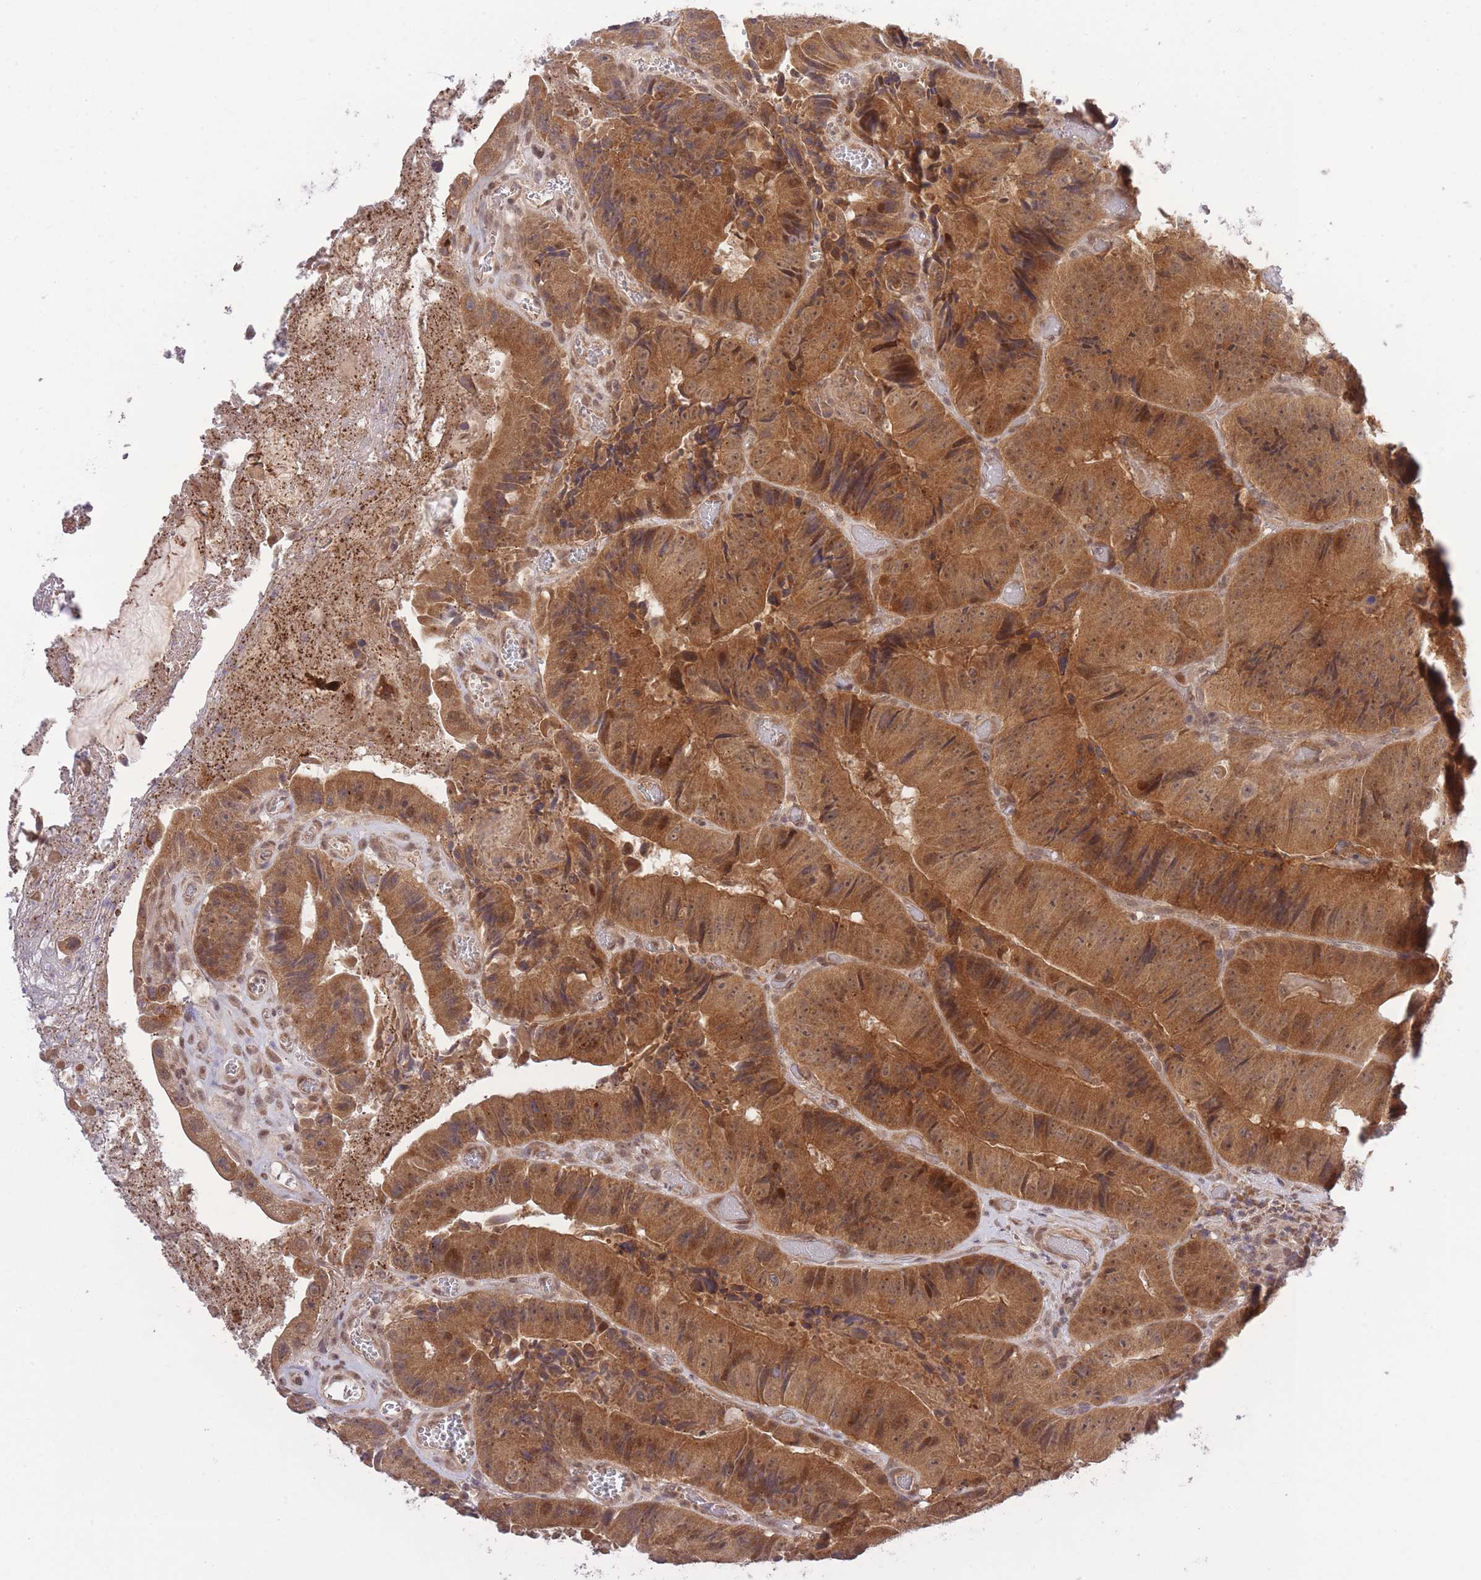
{"staining": {"intensity": "moderate", "quantity": ">75%", "location": "cytoplasmic/membranous"}, "tissue": "colorectal cancer", "cell_type": "Tumor cells", "image_type": "cancer", "snomed": [{"axis": "morphology", "description": "Adenocarcinoma, NOS"}, {"axis": "topography", "description": "Colon"}], "caption": "IHC of human adenocarcinoma (colorectal) displays medium levels of moderate cytoplasmic/membranous expression in about >75% of tumor cells.", "gene": "ELOA2", "patient": {"sex": "female", "age": 86}}